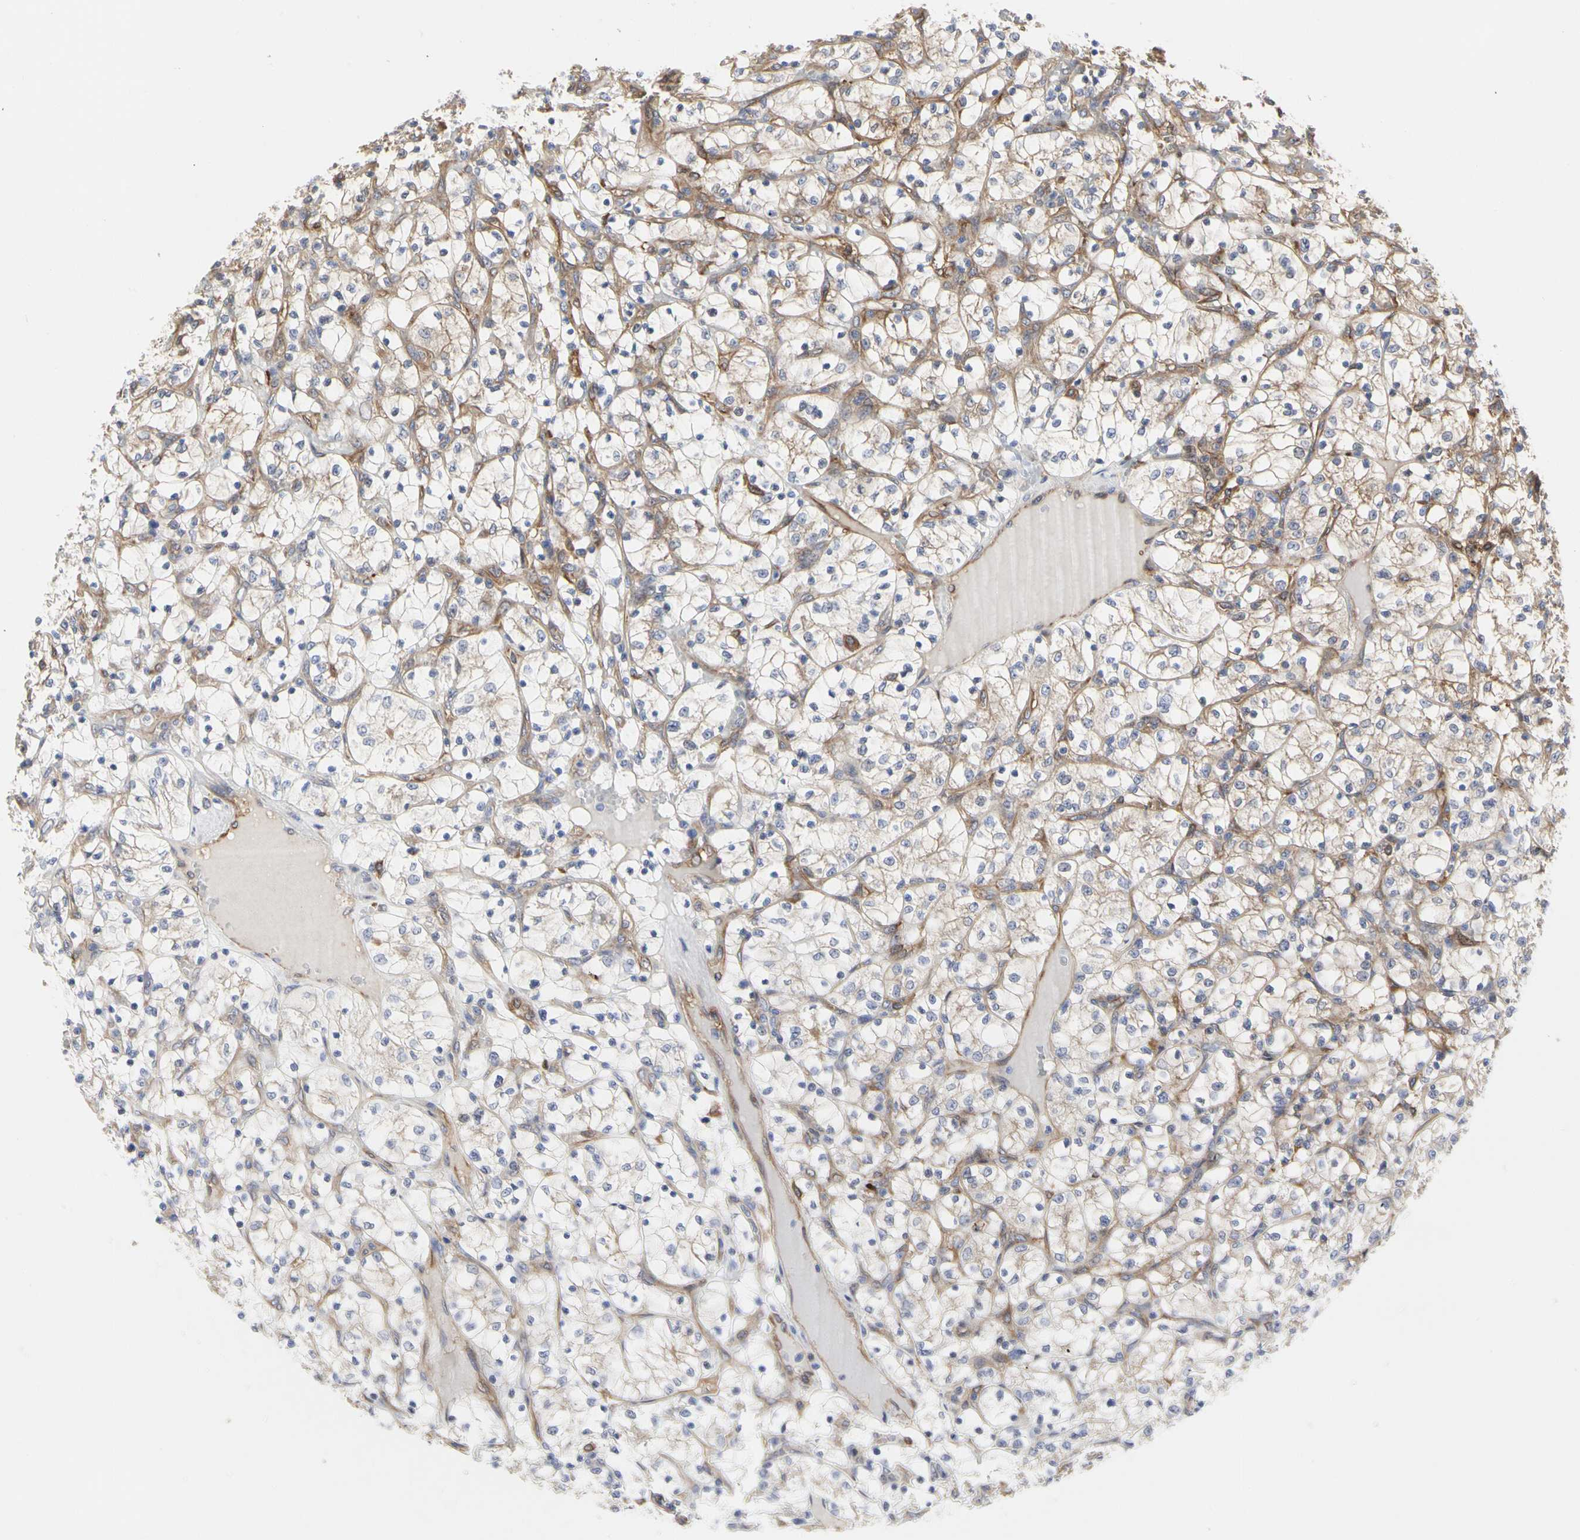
{"staining": {"intensity": "weak", "quantity": "25%-75%", "location": "cytoplasmic/membranous"}, "tissue": "renal cancer", "cell_type": "Tumor cells", "image_type": "cancer", "snomed": [{"axis": "morphology", "description": "Adenocarcinoma, NOS"}, {"axis": "topography", "description": "Kidney"}], "caption": "An immunohistochemistry image of neoplastic tissue is shown. Protein staining in brown shows weak cytoplasmic/membranous positivity in renal adenocarcinoma within tumor cells. (DAB = brown stain, brightfield microscopy at high magnification).", "gene": "C3orf52", "patient": {"sex": "female", "age": 69}}